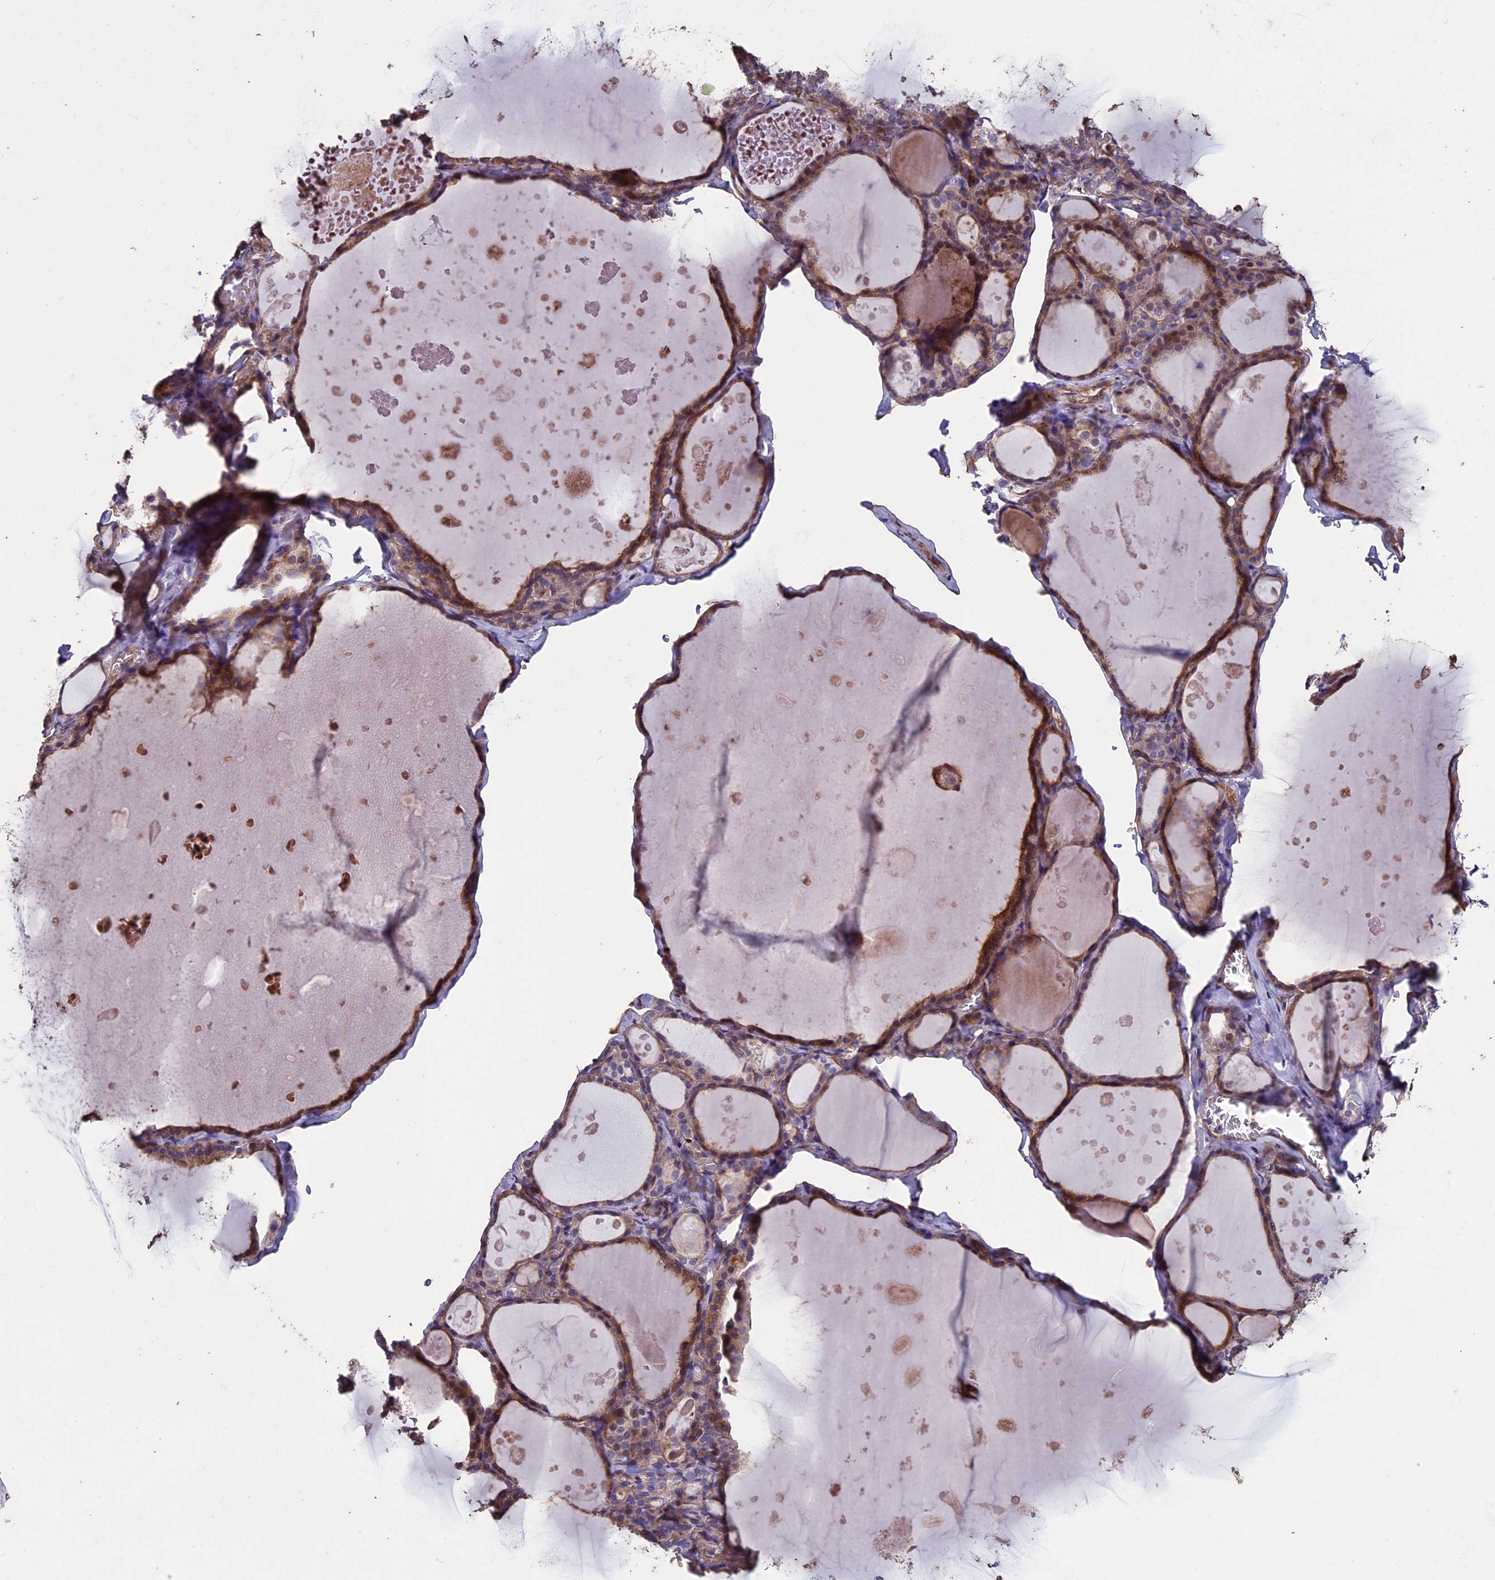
{"staining": {"intensity": "moderate", "quantity": "25%-75%", "location": "cytoplasmic/membranous"}, "tissue": "thyroid gland", "cell_type": "Glandular cells", "image_type": "normal", "snomed": [{"axis": "morphology", "description": "Normal tissue, NOS"}, {"axis": "topography", "description": "Thyroid gland"}], "caption": "Thyroid gland stained with a brown dye exhibits moderate cytoplasmic/membranous positive expression in approximately 25%-75% of glandular cells.", "gene": "USB1", "patient": {"sex": "male", "age": 56}}